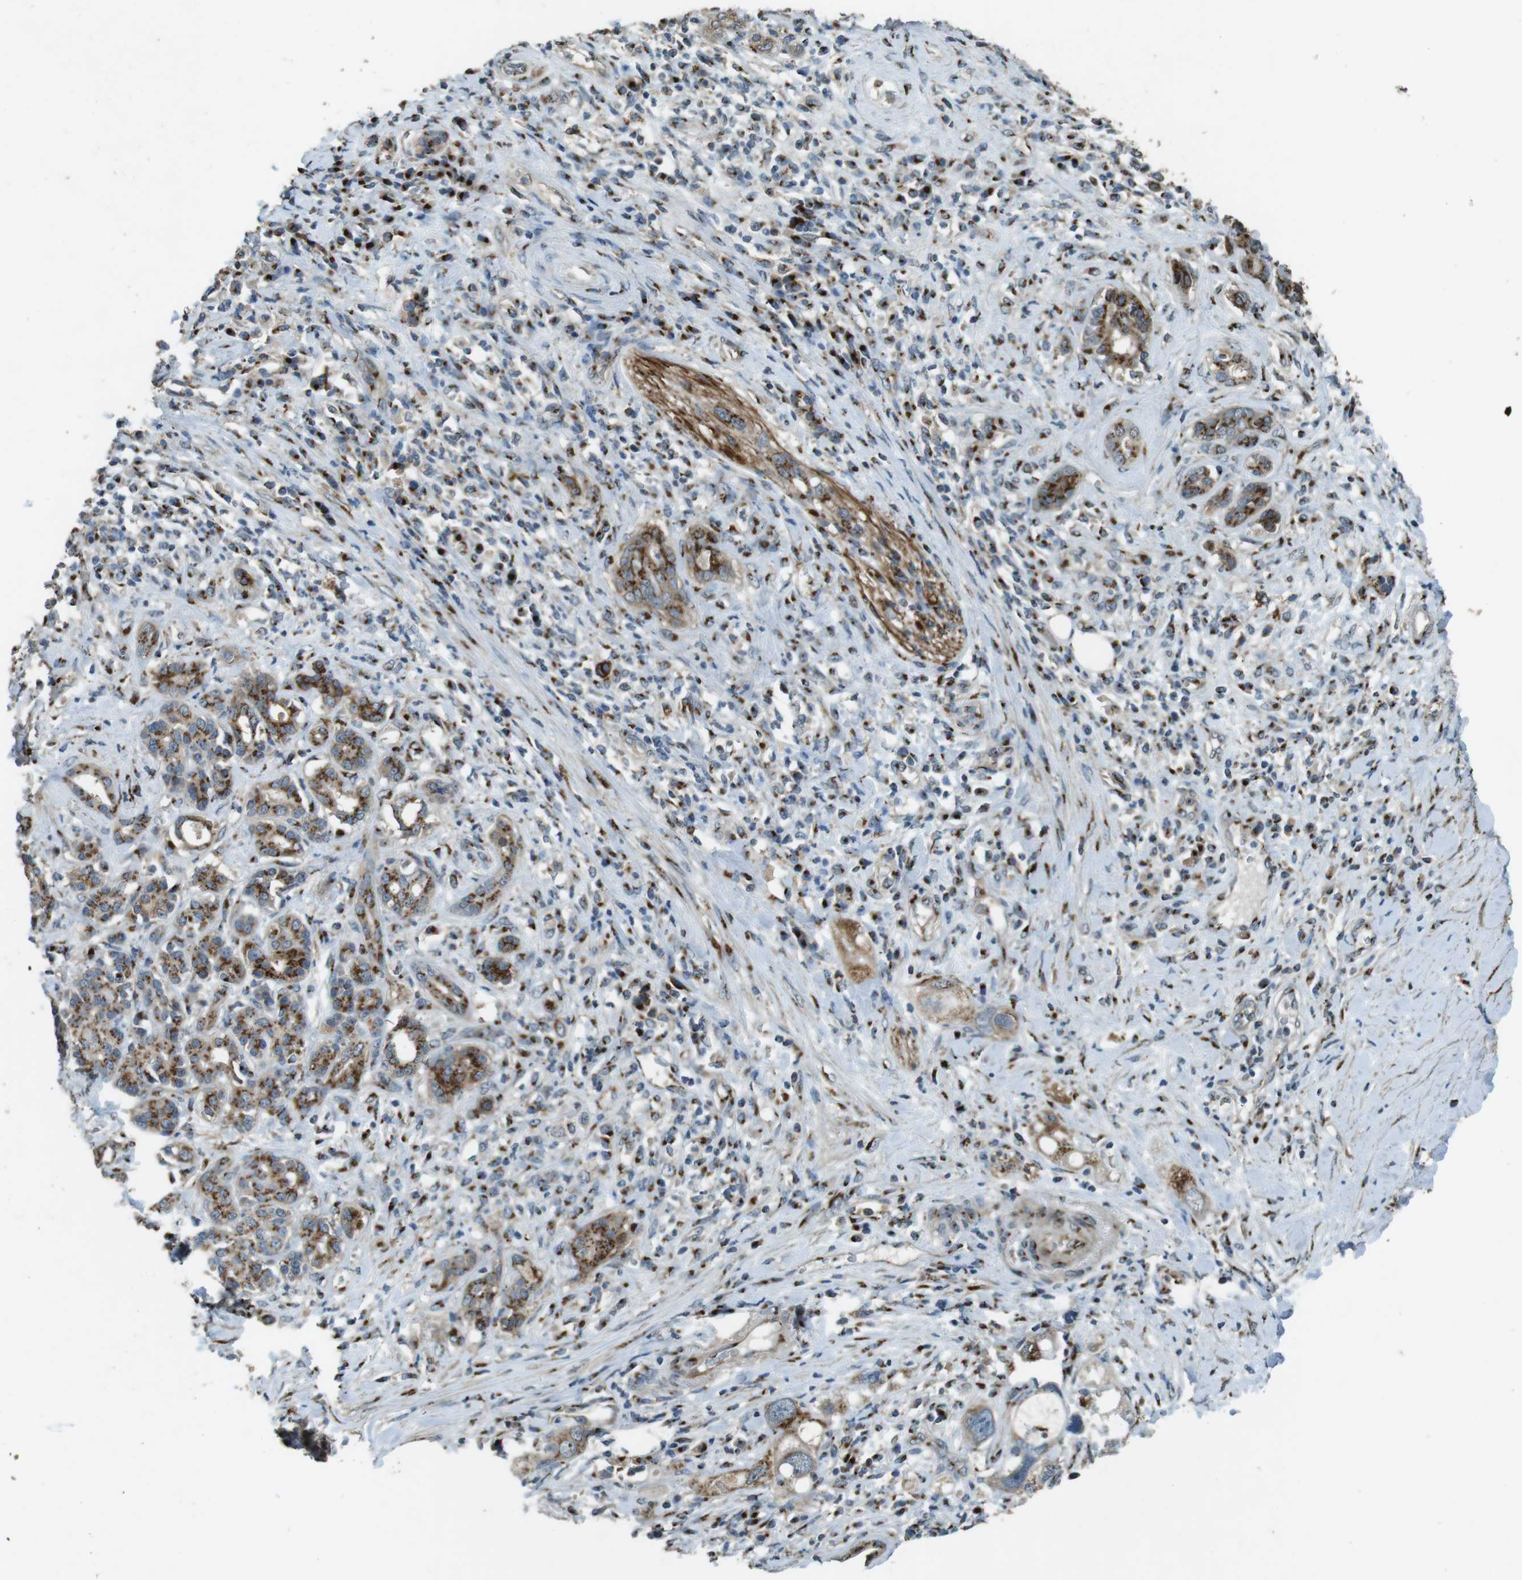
{"staining": {"intensity": "moderate", "quantity": ">75%", "location": "cytoplasmic/membranous"}, "tissue": "pancreatic cancer", "cell_type": "Tumor cells", "image_type": "cancer", "snomed": [{"axis": "morphology", "description": "Adenocarcinoma, NOS"}, {"axis": "topography", "description": "Pancreas"}], "caption": "A medium amount of moderate cytoplasmic/membranous positivity is present in about >75% of tumor cells in pancreatic adenocarcinoma tissue.", "gene": "TMEM115", "patient": {"sex": "female", "age": 56}}